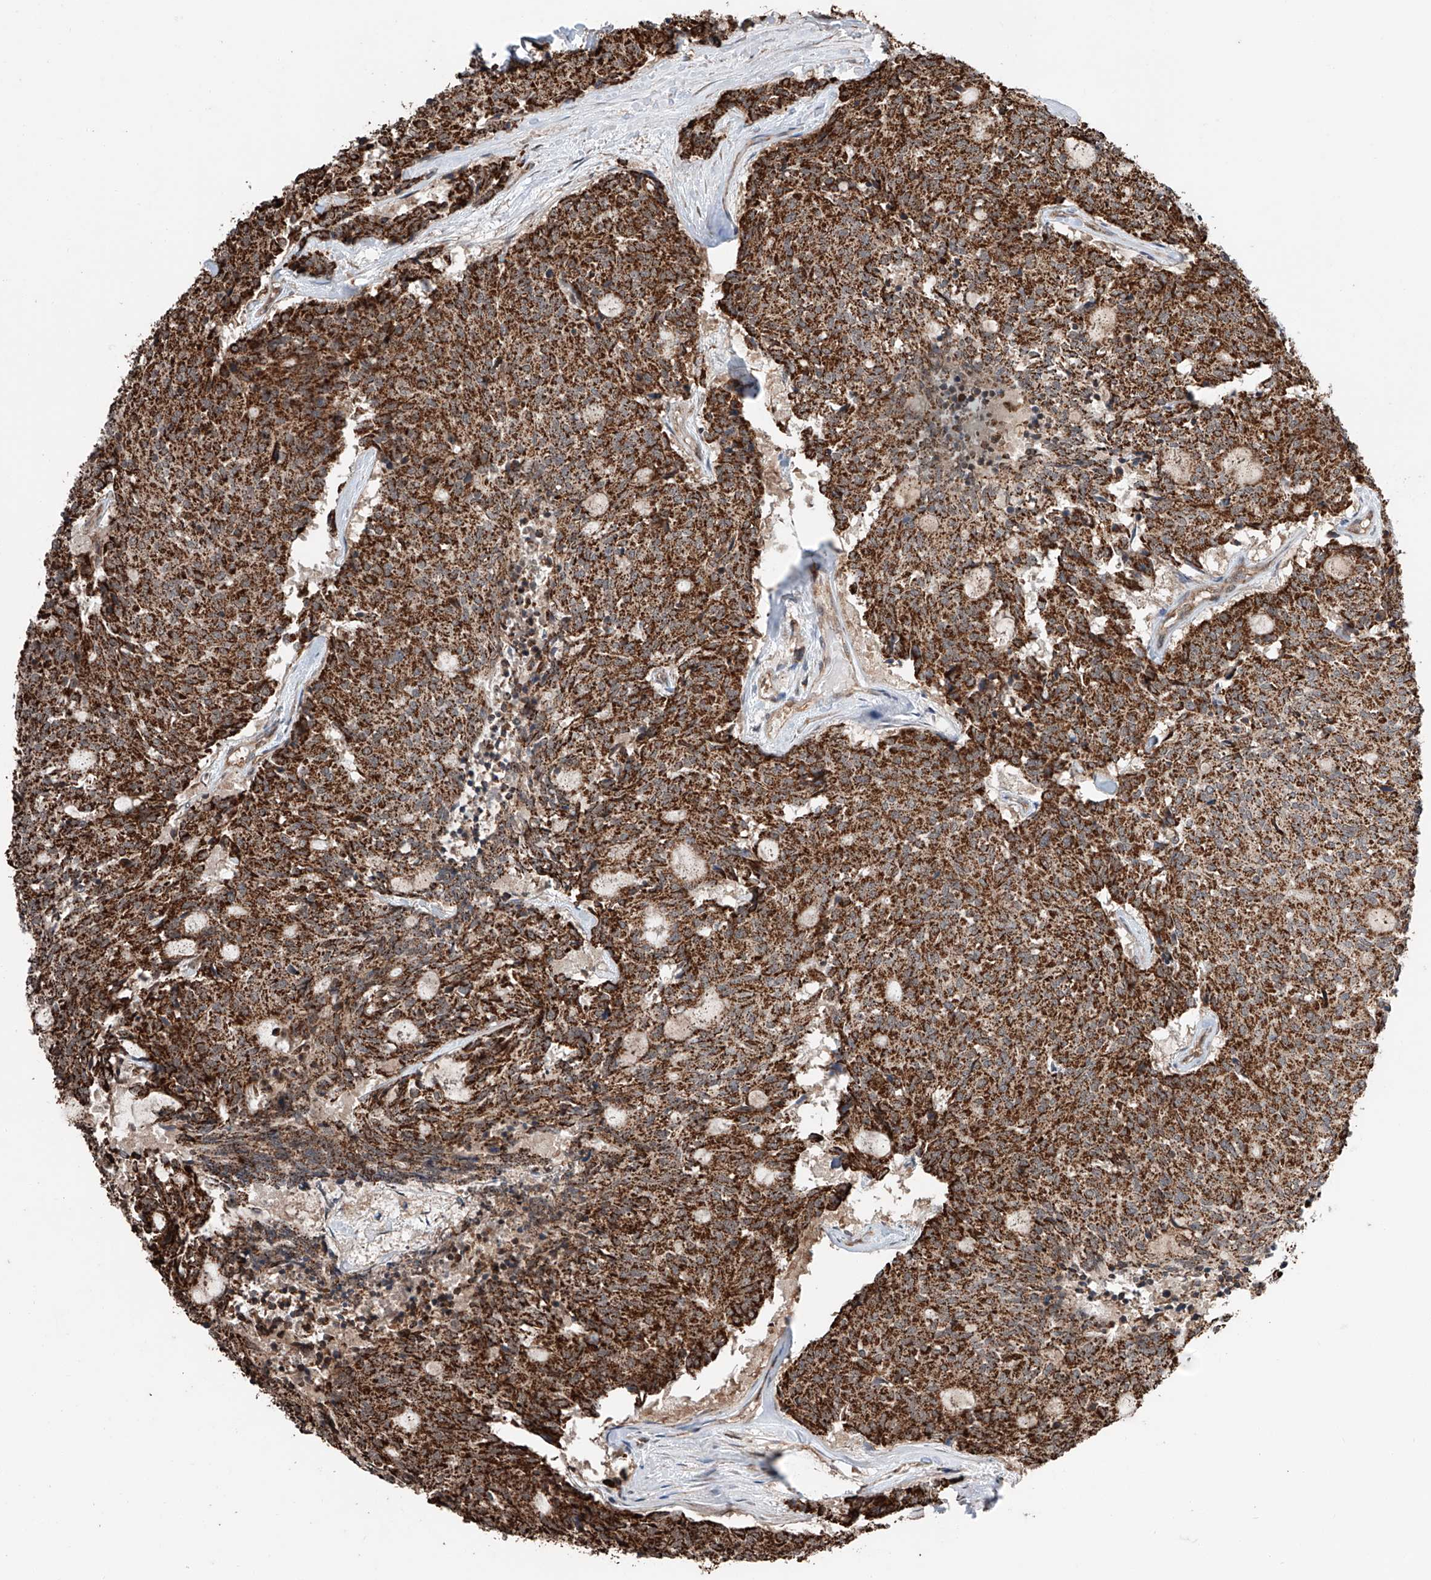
{"staining": {"intensity": "strong", "quantity": ">75%", "location": "cytoplasmic/membranous"}, "tissue": "carcinoid", "cell_type": "Tumor cells", "image_type": "cancer", "snomed": [{"axis": "morphology", "description": "Carcinoid, malignant, NOS"}, {"axis": "topography", "description": "Pancreas"}], "caption": "There is high levels of strong cytoplasmic/membranous expression in tumor cells of carcinoid (malignant), as demonstrated by immunohistochemical staining (brown color).", "gene": "ZNF445", "patient": {"sex": "female", "age": 54}}